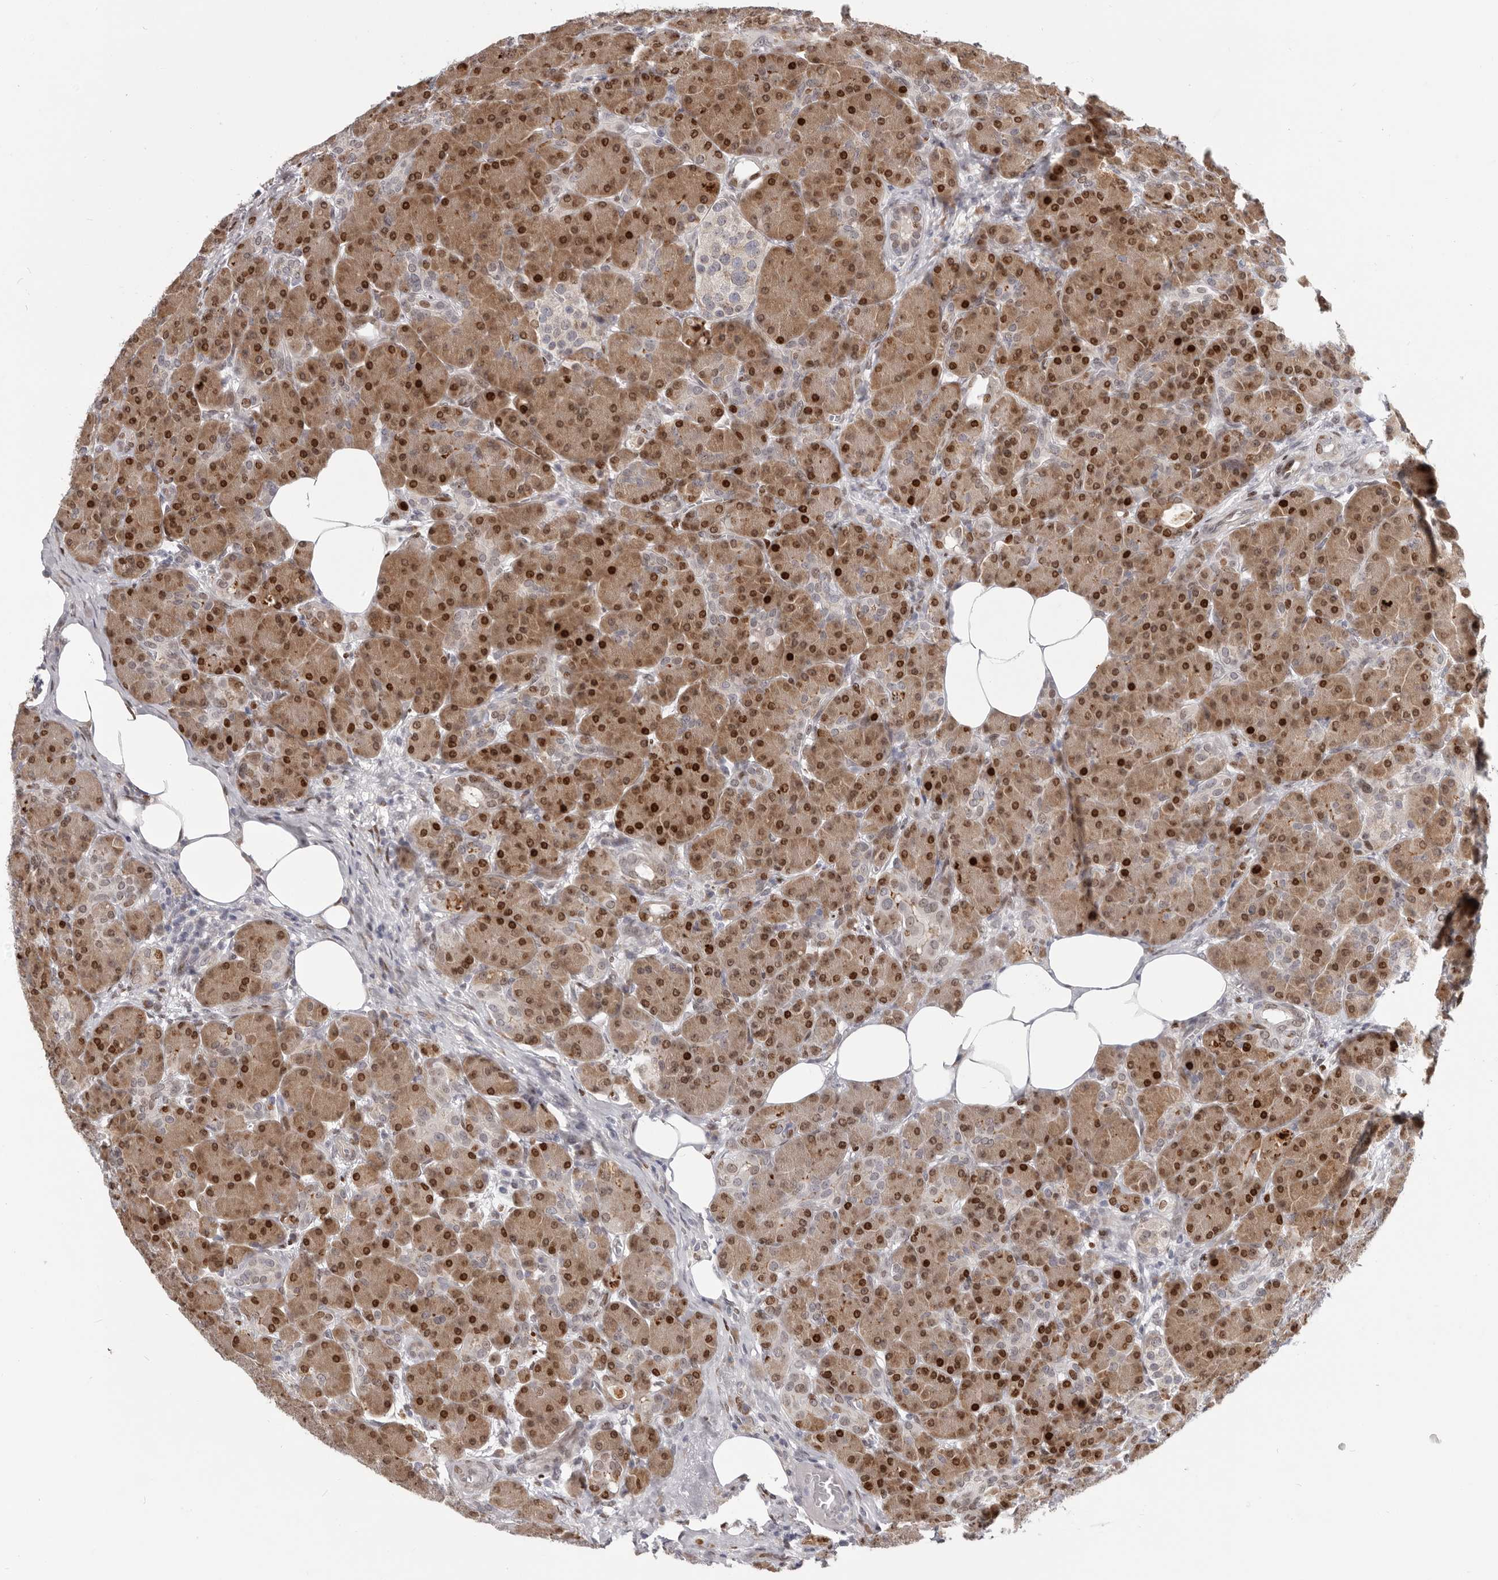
{"staining": {"intensity": "strong", "quantity": ">75%", "location": "cytoplasmic/membranous,nuclear"}, "tissue": "pancreas", "cell_type": "Exocrine glandular cells", "image_type": "normal", "snomed": [{"axis": "morphology", "description": "Normal tissue, NOS"}, {"axis": "topography", "description": "Pancreas"}], "caption": "Human pancreas stained with a brown dye reveals strong cytoplasmic/membranous,nuclear positive positivity in about >75% of exocrine glandular cells.", "gene": "SRP19", "patient": {"sex": "male", "age": 63}}